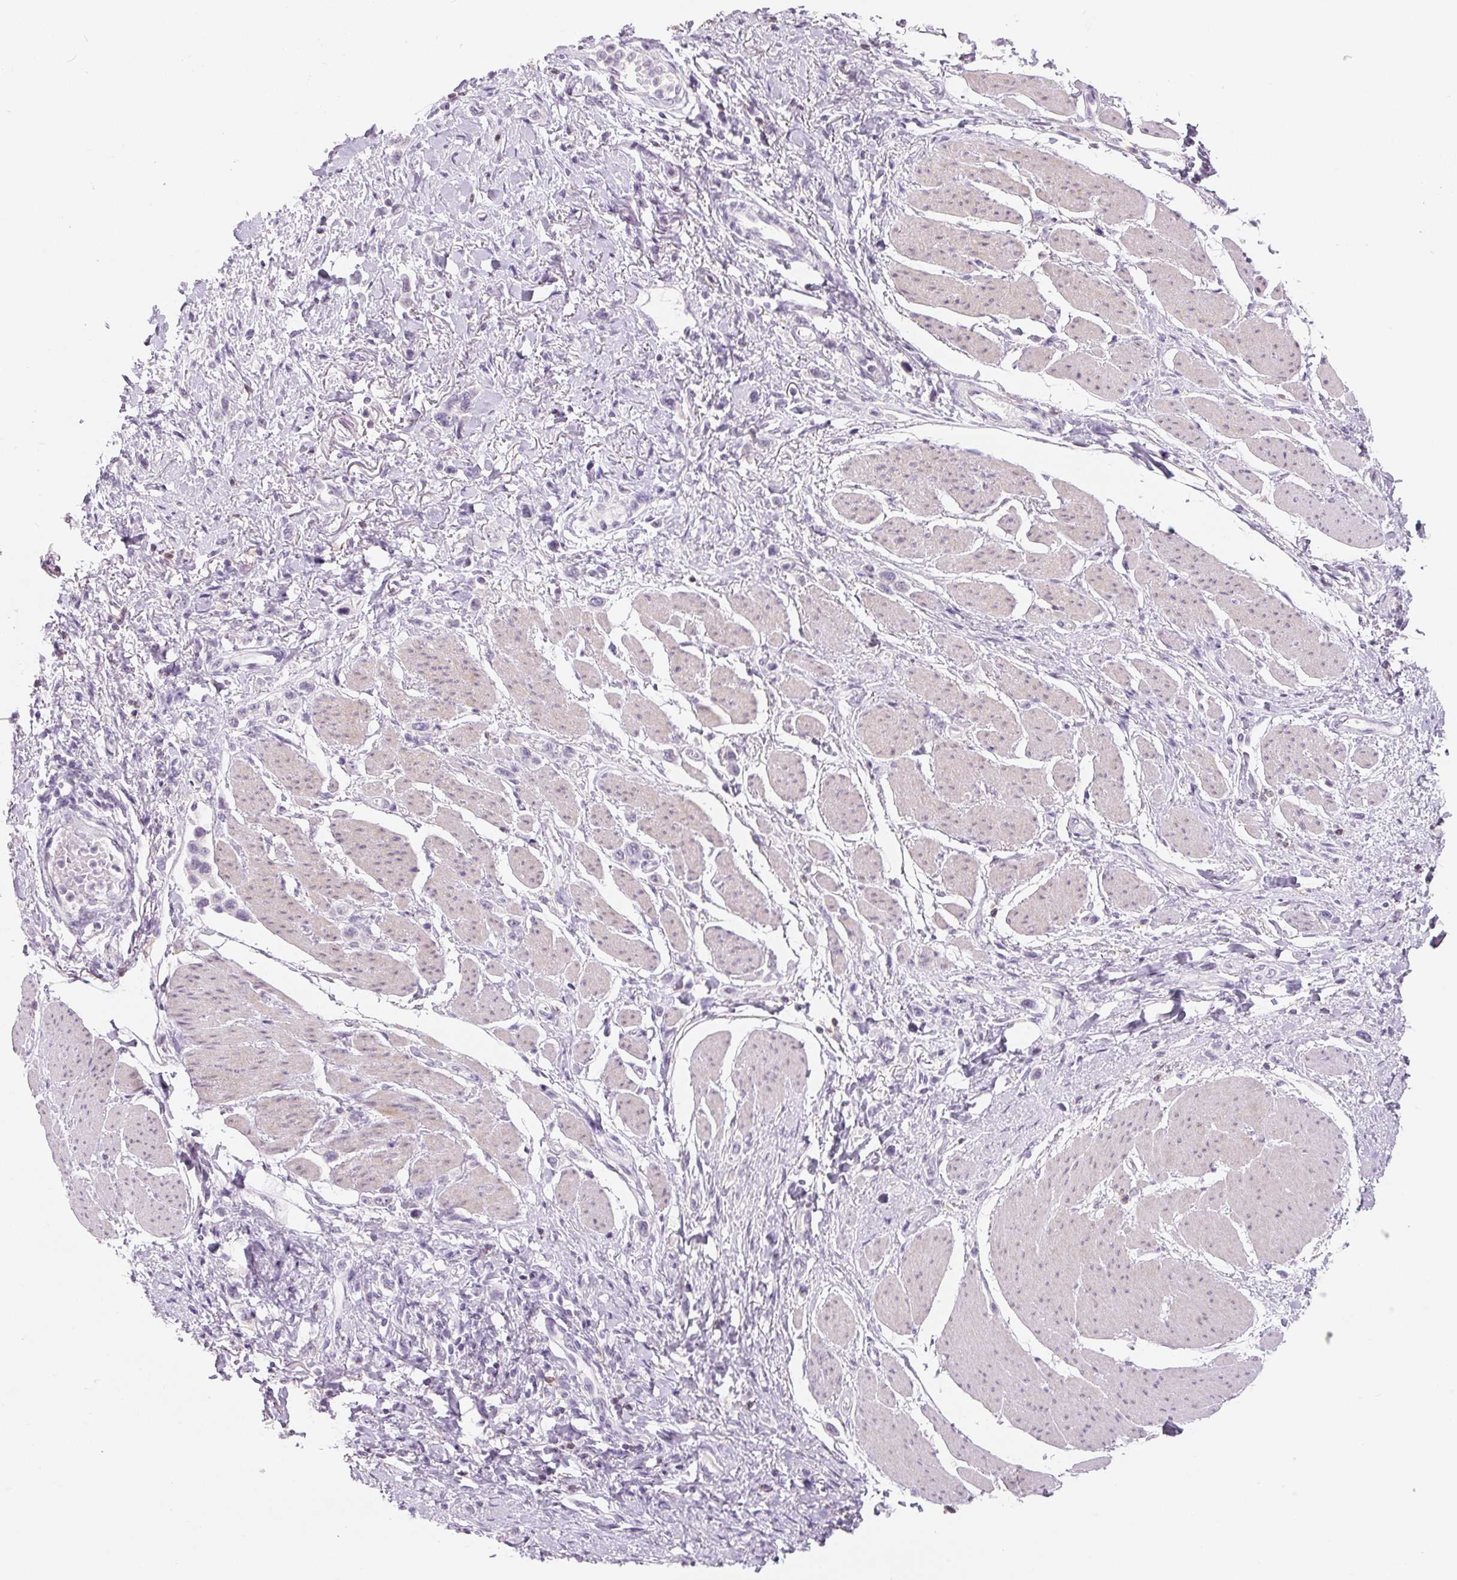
{"staining": {"intensity": "negative", "quantity": "none", "location": "none"}, "tissue": "stomach cancer", "cell_type": "Tumor cells", "image_type": "cancer", "snomed": [{"axis": "morphology", "description": "Adenocarcinoma, NOS"}, {"axis": "topography", "description": "Stomach"}], "caption": "Stomach cancer was stained to show a protein in brown. There is no significant staining in tumor cells.", "gene": "CD69", "patient": {"sex": "female", "age": 65}}